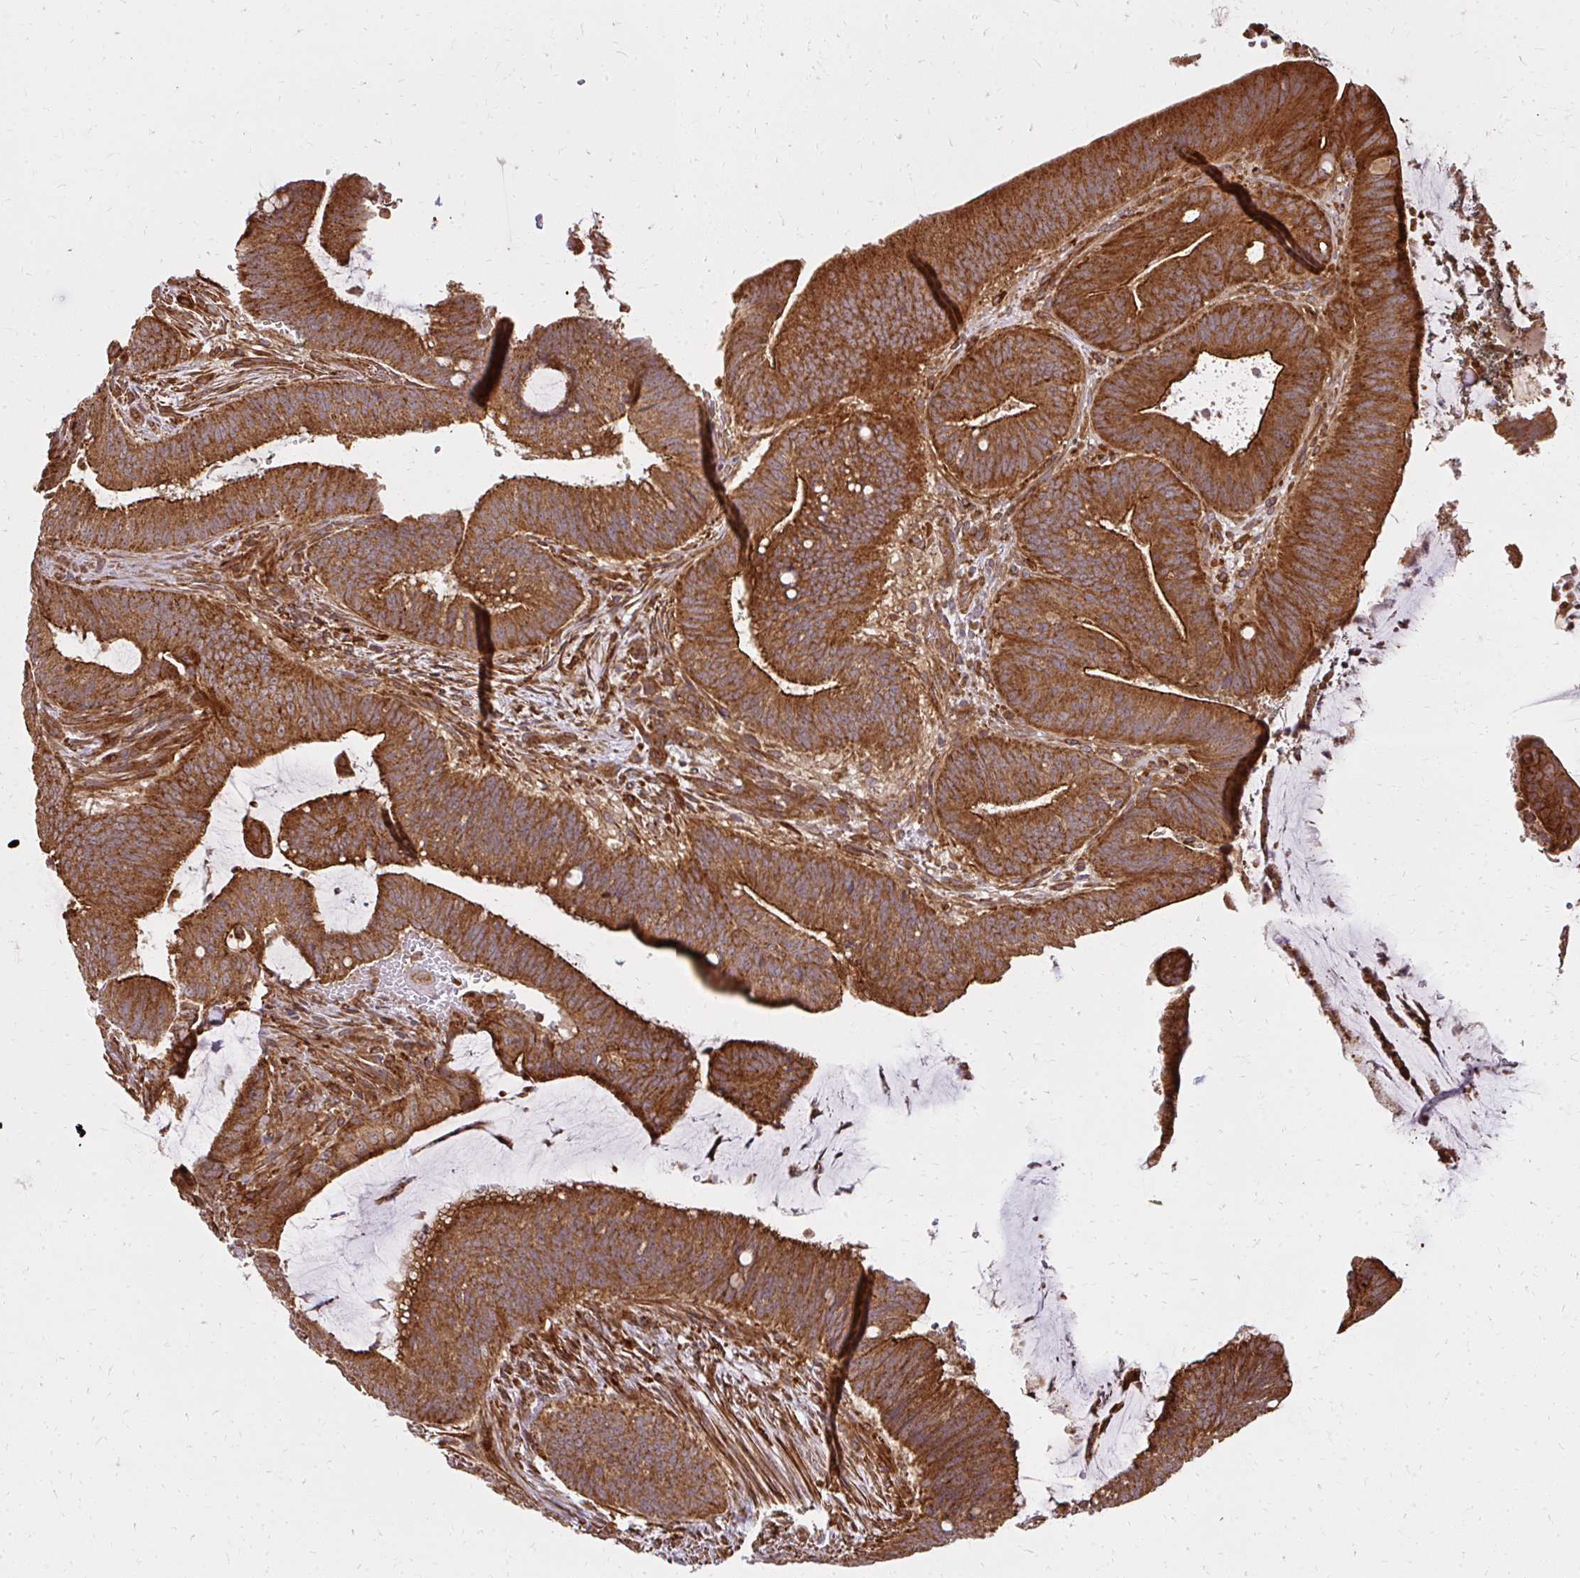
{"staining": {"intensity": "strong", "quantity": ">75%", "location": "cytoplasmic/membranous"}, "tissue": "colorectal cancer", "cell_type": "Tumor cells", "image_type": "cancer", "snomed": [{"axis": "morphology", "description": "Adenocarcinoma, NOS"}, {"axis": "topography", "description": "Colon"}], "caption": "DAB (3,3'-diaminobenzidine) immunohistochemical staining of human colorectal cancer (adenocarcinoma) displays strong cytoplasmic/membranous protein expression in approximately >75% of tumor cells. (DAB (3,3'-diaminobenzidine) = brown stain, brightfield microscopy at high magnification).", "gene": "GNS", "patient": {"sex": "female", "age": 43}}